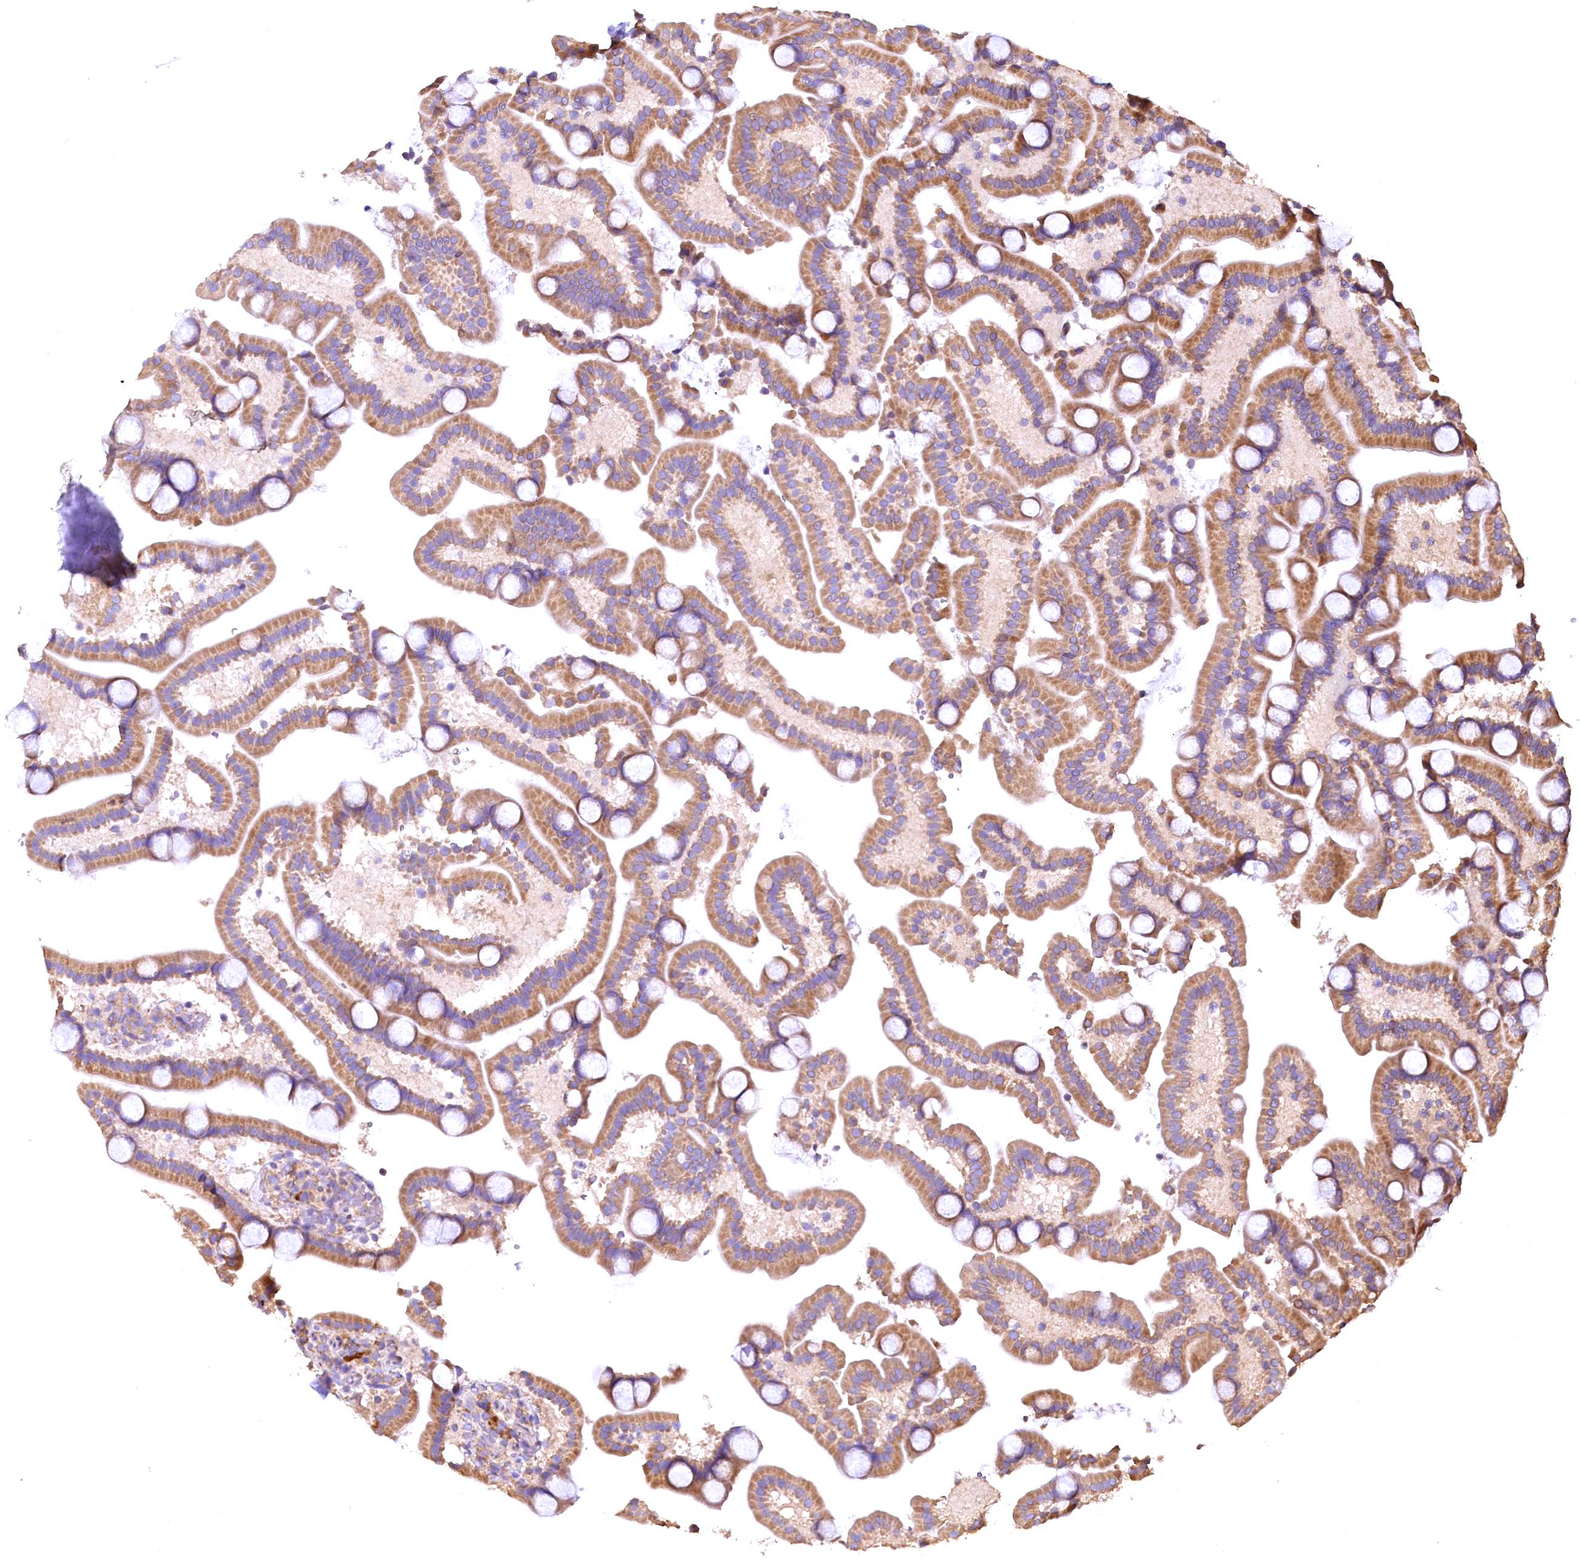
{"staining": {"intensity": "moderate", "quantity": ">75%", "location": "cytoplasmic/membranous"}, "tissue": "duodenum", "cell_type": "Glandular cells", "image_type": "normal", "snomed": [{"axis": "morphology", "description": "Normal tissue, NOS"}, {"axis": "topography", "description": "Duodenum"}], "caption": "This photomicrograph reveals immunohistochemistry (IHC) staining of normal human duodenum, with medium moderate cytoplasmic/membranous expression in about >75% of glandular cells.", "gene": "ENKD1", "patient": {"sex": "male", "age": 55}}